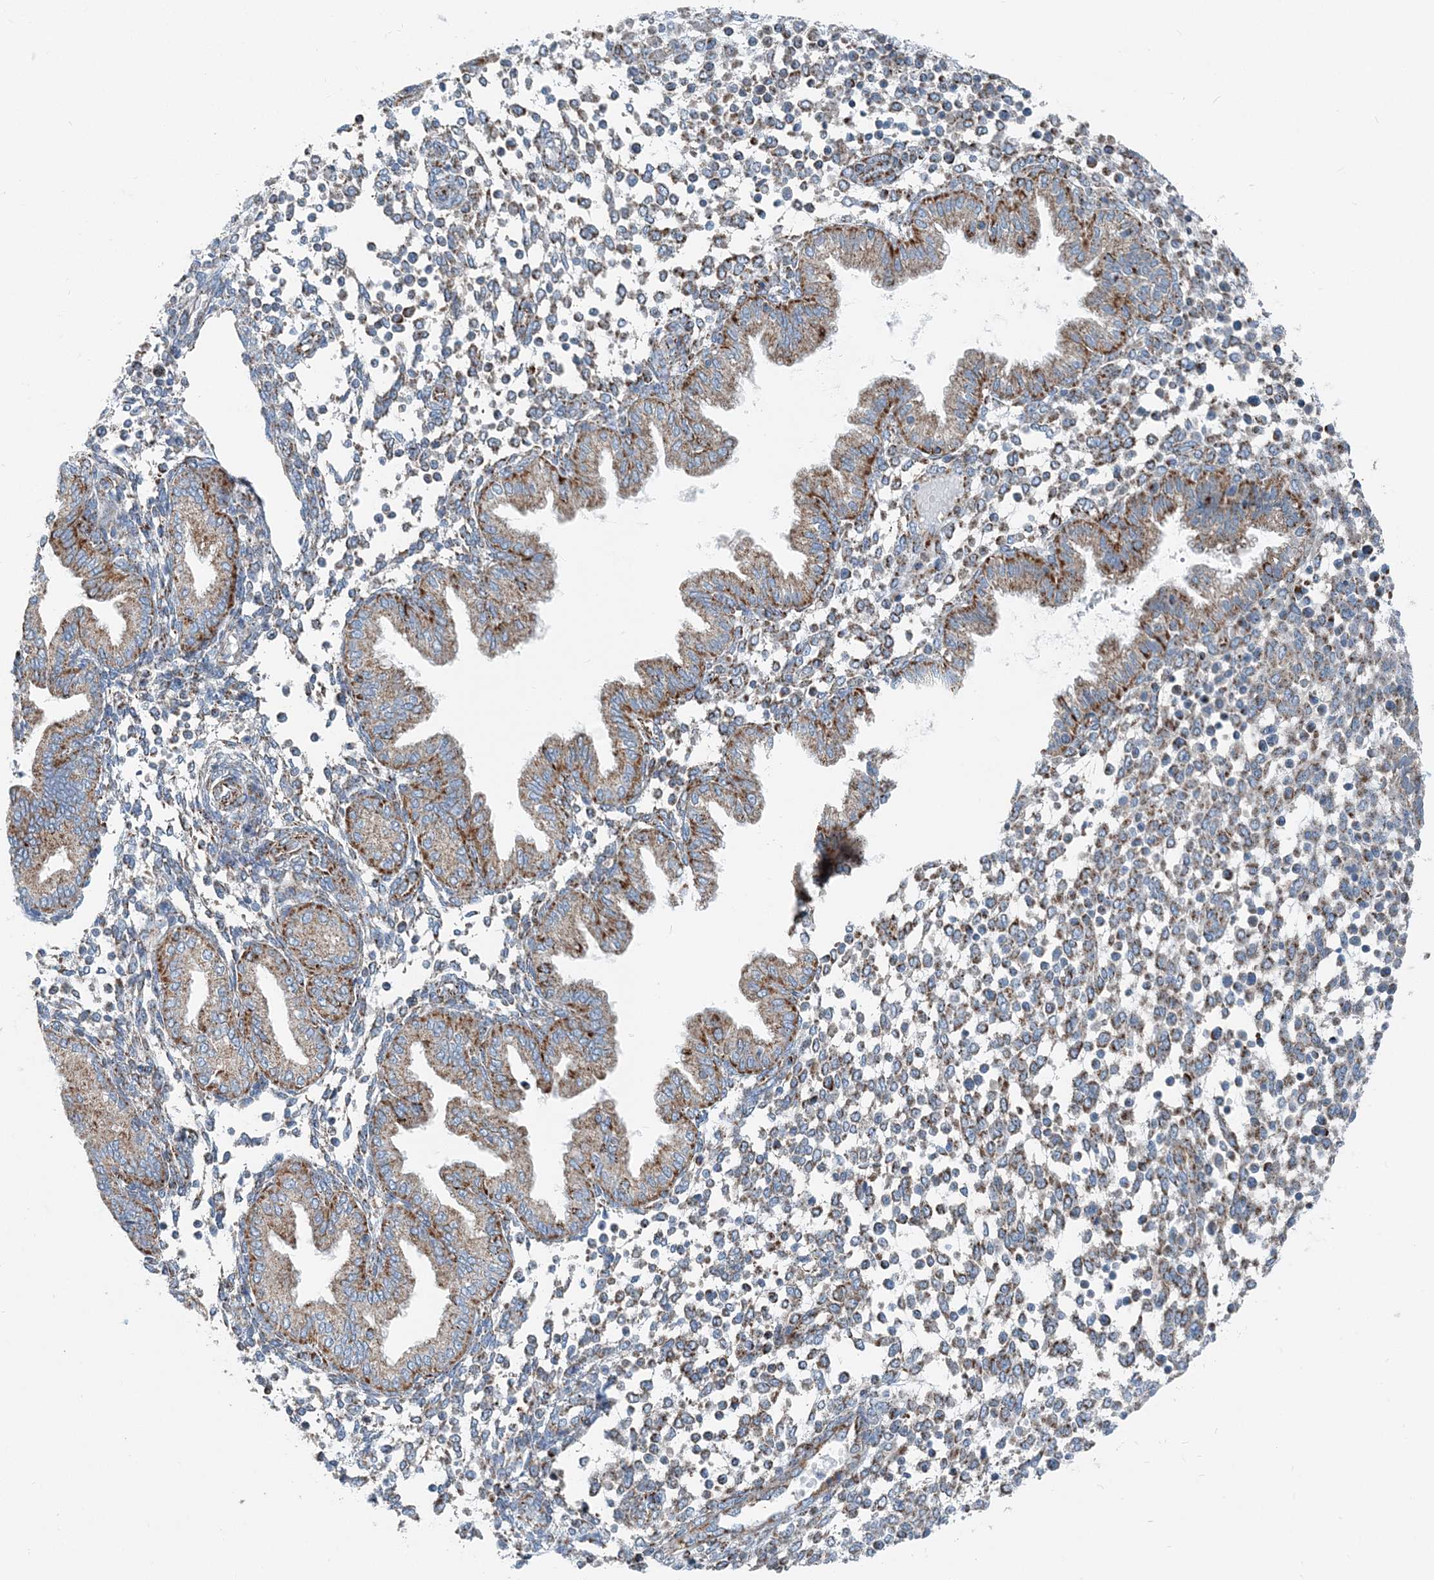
{"staining": {"intensity": "moderate", "quantity": "25%-75%", "location": "cytoplasmic/membranous"}, "tissue": "endometrium", "cell_type": "Cells in endometrial stroma", "image_type": "normal", "snomed": [{"axis": "morphology", "description": "Normal tissue, NOS"}, {"axis": "topography", "description": "Endometrium"}], "caption": "Protein expression analysis of benign human endometrium reveals moderate cytoplasmic/membranous positivity in about 25%-75% of cells in endometrial stroma.", "gene": "INTU", "patient": {"sex": "female", "age": 53}}